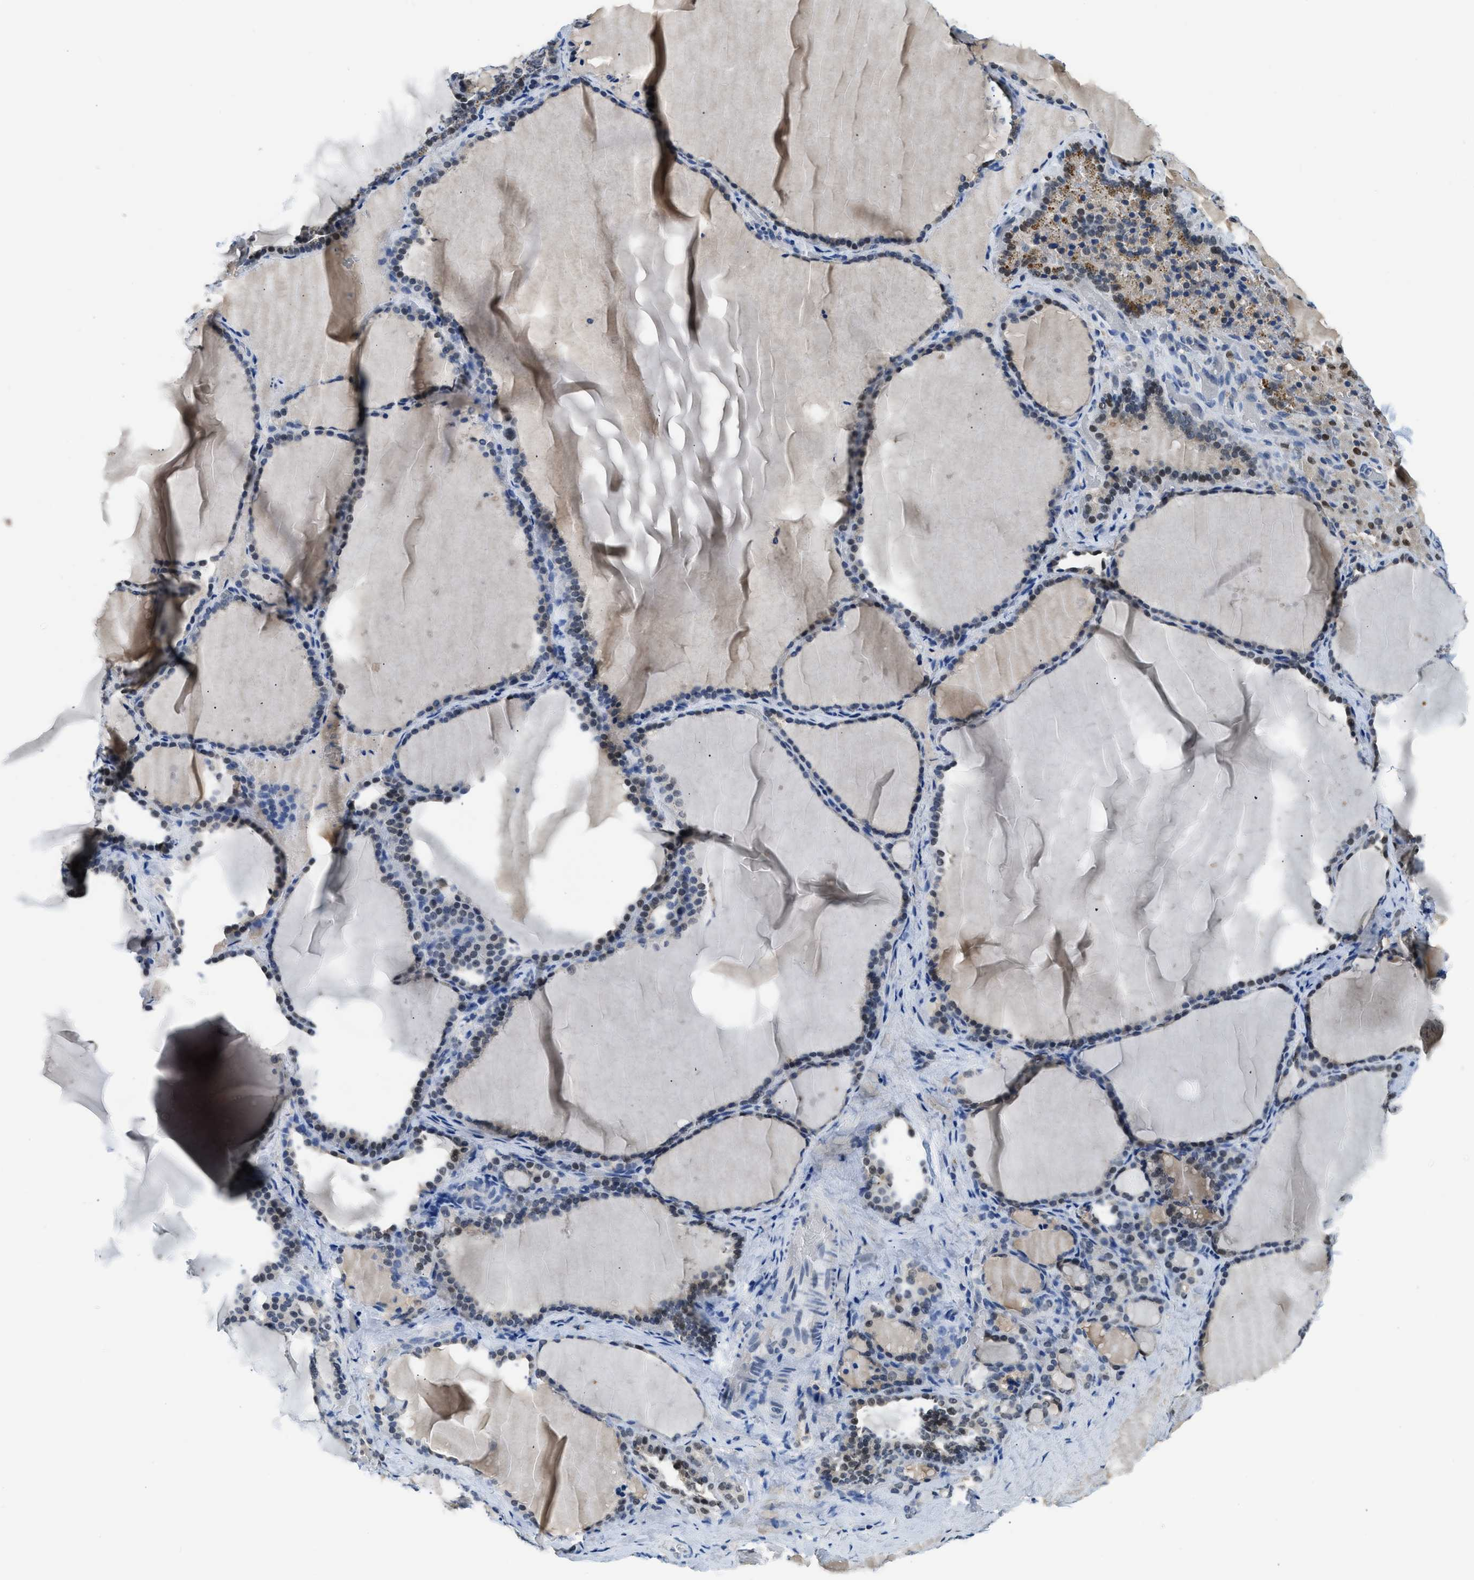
{"staining": {"intensity": "negative", "quantity": "none", "location": "none"}, "tissue": "thyroid gland", "cell_type": "Glandular cells", "image_type": "normal", "snomed": [{"axis": "morphology", "description": "Normal tissue, NOS"}, {"axis": "topography", "description": "Thyroid gland"}], "caption": "DAB immunohistochemical staining of benign human thyroid gland reveals no significant positivity in glandular cells.", "gene": "ALX1", "patient": {"sex": "female", "age": 28}}